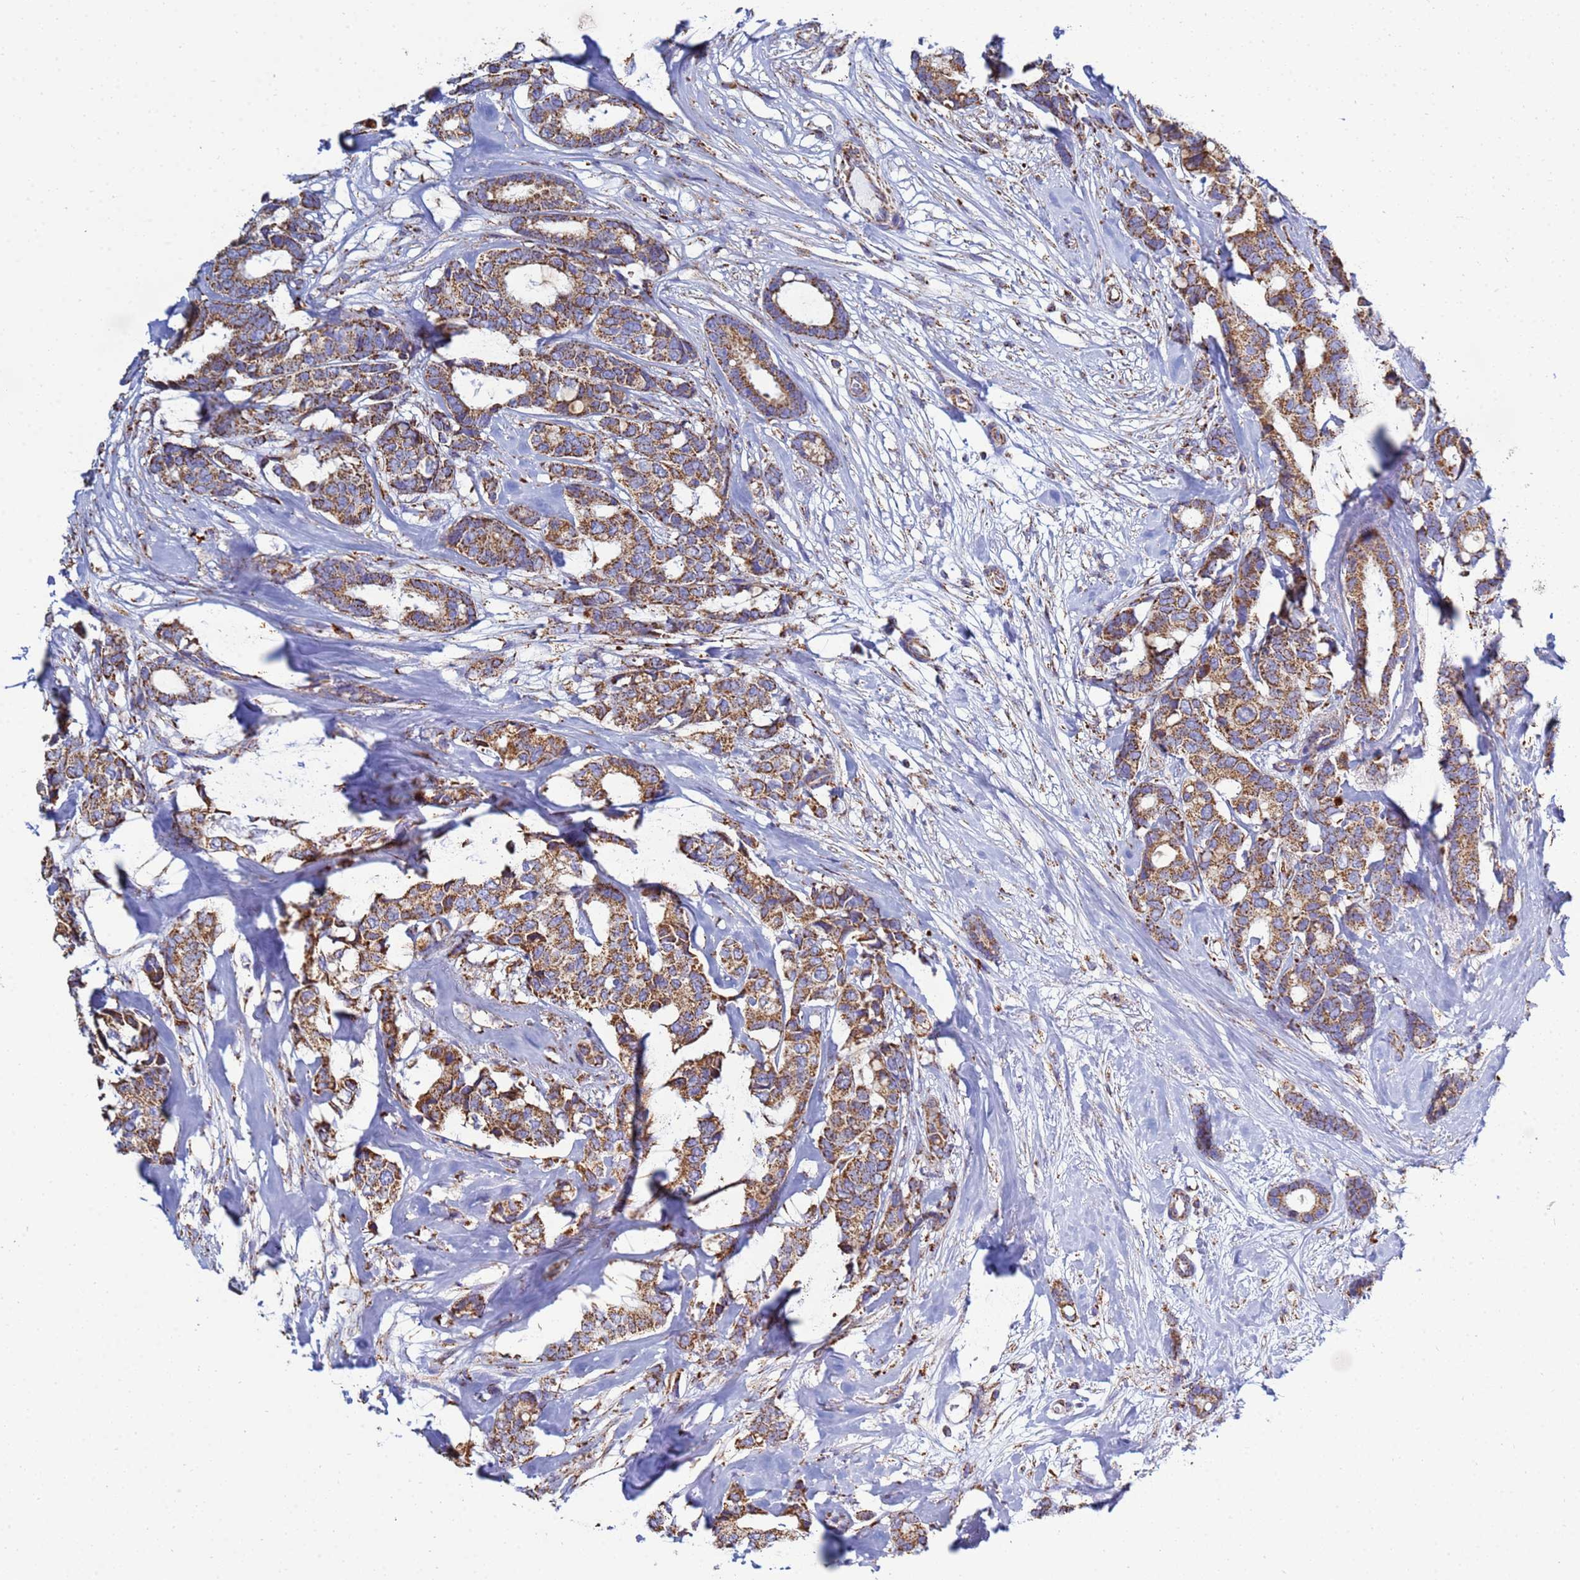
{"staining": {"intensity": "strong", "quantity": ">75%", "location": "cytoplasmic/membranous"}, "tissue": "breast cancer", "cell_type": "Tumor cells", "image_type": "cancer", "snomed": [{"axis": "morphology", "description": "Duct carcinoma"}, {"axis": "topography", "description": "Breast"}], "caption": "Immunohistochemical staining of human breast cancer displays high levels of strong cytoplasmic/membranous protein staining in about >75% of tumor cells. The staining is performed using DAB (3,3'-diaminobenzidine) brown chromogen to label protein expression. The nuclei are counter-stained blue using hematoxylin.", "gene": "COQ4", "patient": {"sex": "female", "age": 87}}